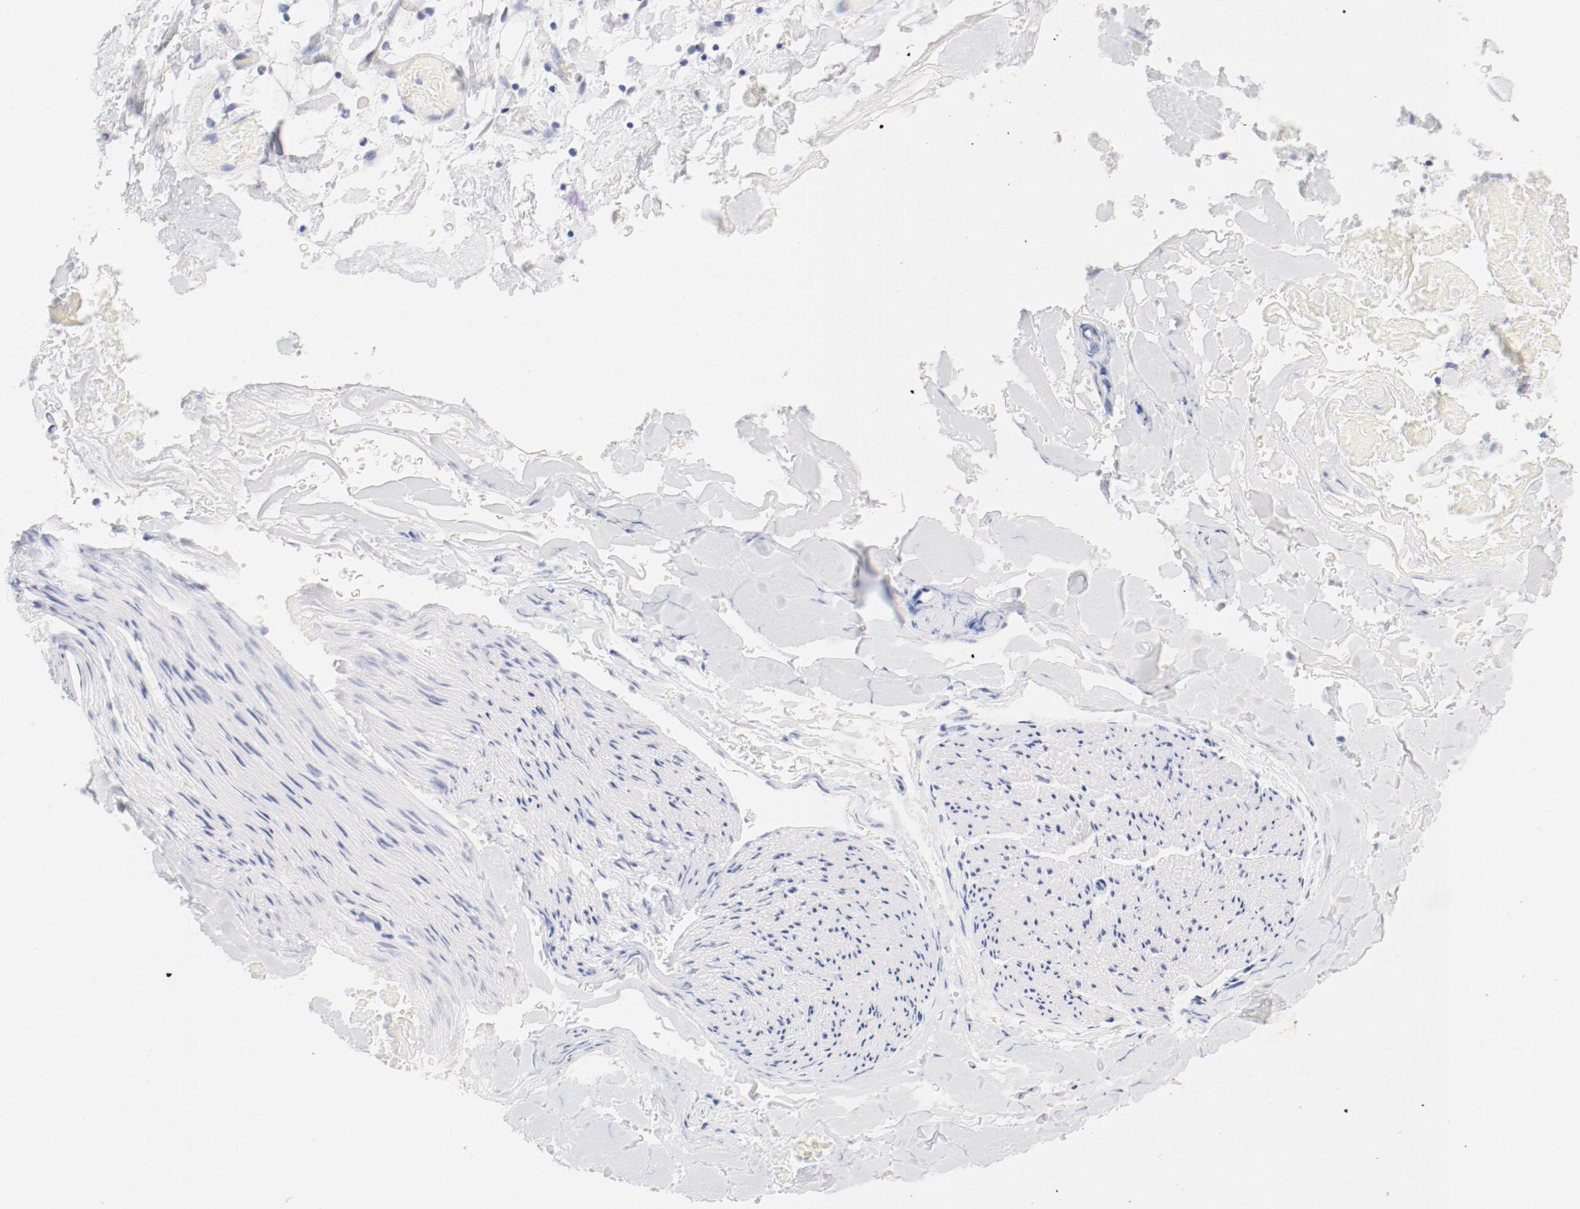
{"staining": {"intensity": "negative", "quantity": "none", "location": "none"}, "tissue": "adipose tissue", "cell_type": "Adipocytes", "image_type": "normal", "snomed": [{"axis": "morphology", "description": "Normal tissue, NOS"}, {"axis": "morphology", "description": "Cholangiocarcinoma"}, {"axis": "topography", "description": "Liver"}, {"axis": "topography", "description": "Peripheral nerve tissue"}], "caption": "This histopathology image is of unremarkable adipose tissue stained with immunohistochemistry (IHC) to label a protein in brown with the nuclei are counter-stained blue. There is no expression in adipocytes.", "gene": "HOMER1", "patient": {"sex": "male", "age": 50}}